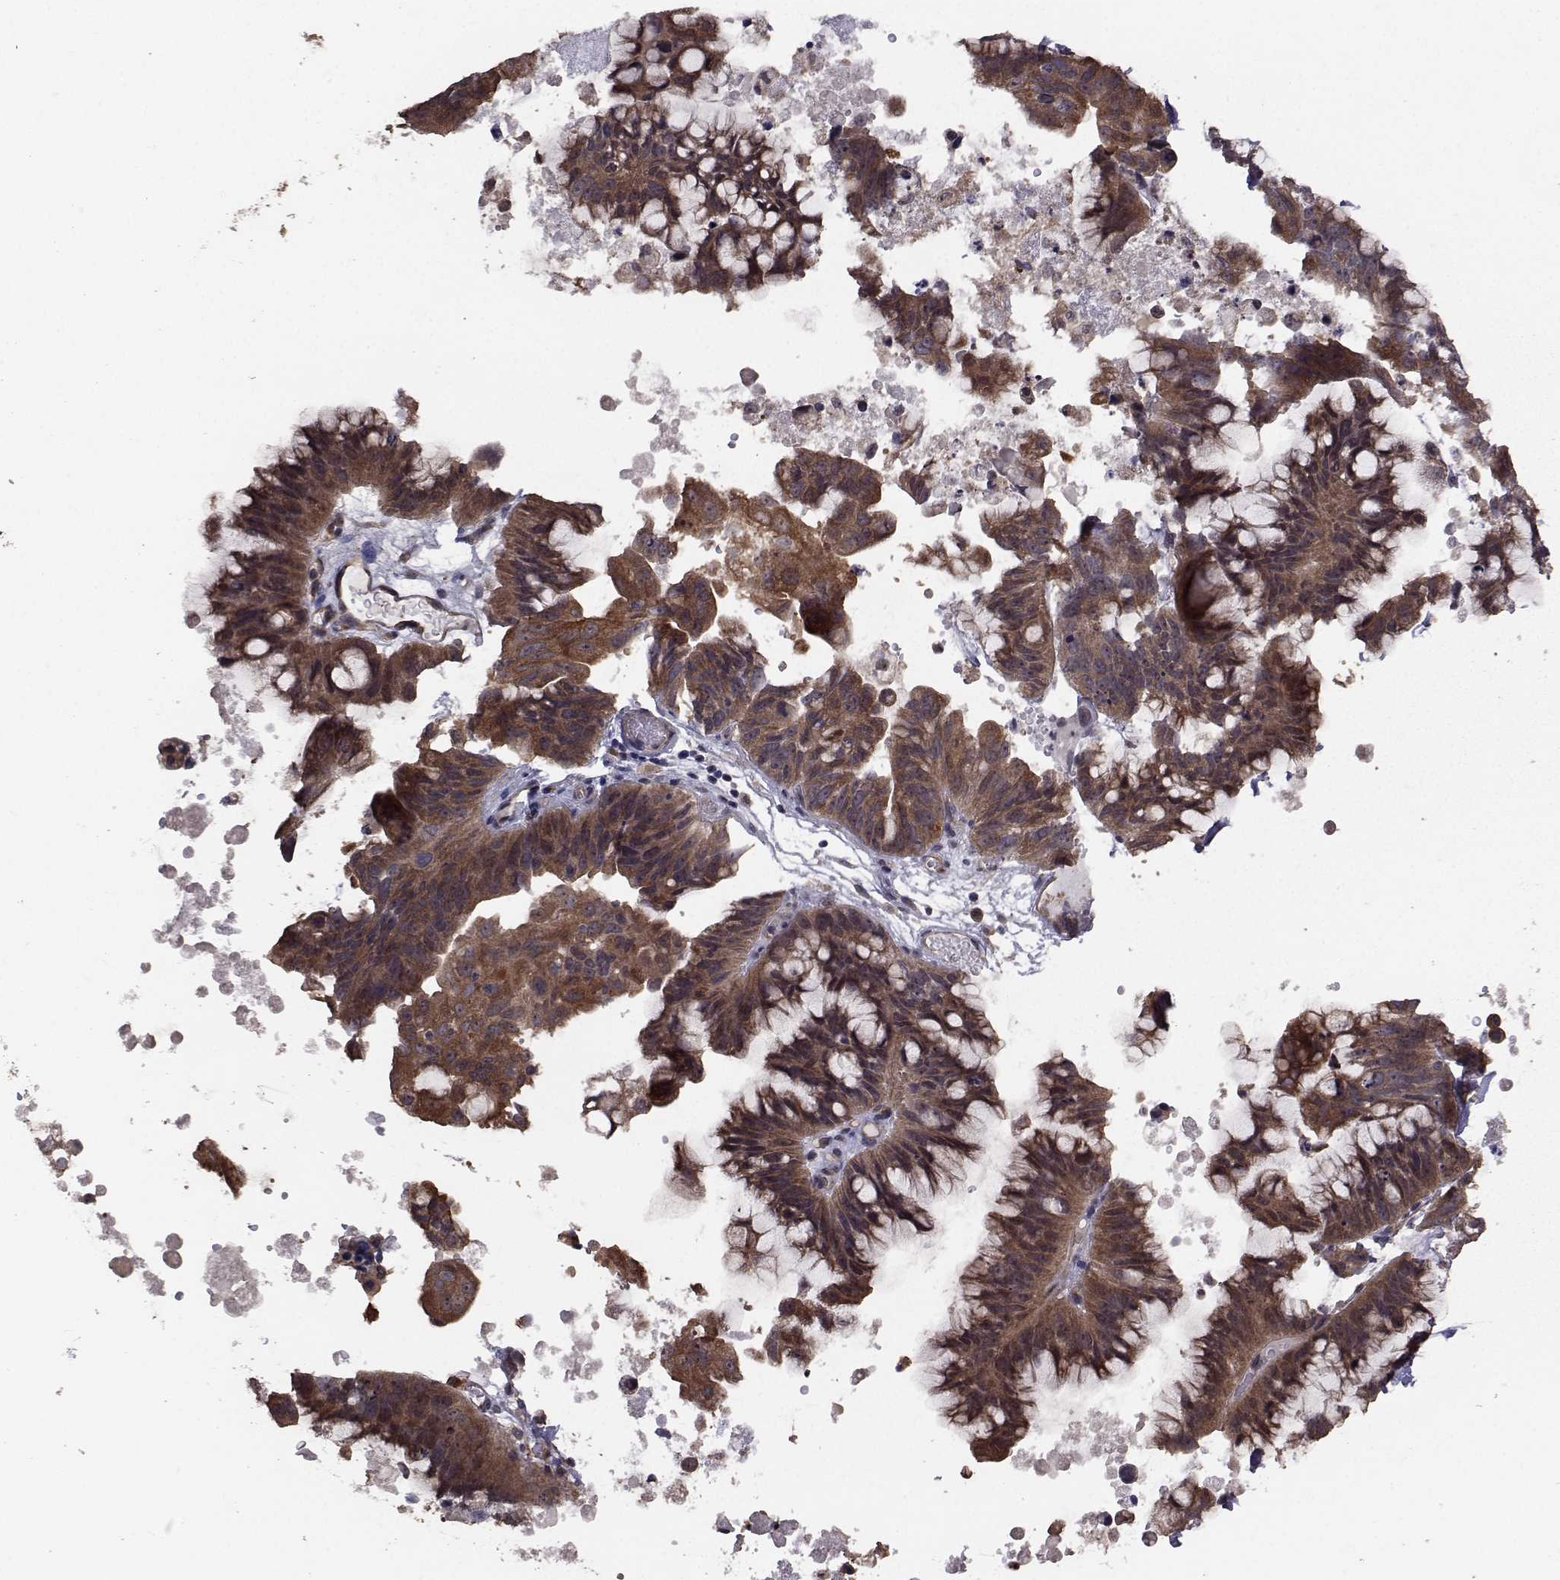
{"staining": {"intensity": "moderate", "quantity": "25%-75%", "location": "cytoplasmic/membranous"}, "tissue": "ovarian cancer", "cell_type": "Tumor cells", "image_type": "cancer", "snomed": [{"axis": "morphology", "description": "Cystadenocarcinoma, mucinous, NOS"}, {"axis": "topography", "description": "Ovary"}], "caption": "IHC of ovarian cancer shows medium levels of moderate cytoplasmic/membranous staining in about 25%-75% of tumor cells. The protein of interest is shown in brown color, while the nuclei are stained blue.", "gene": "TRIP10", "patient": {"sex": "female", "age": 76}}